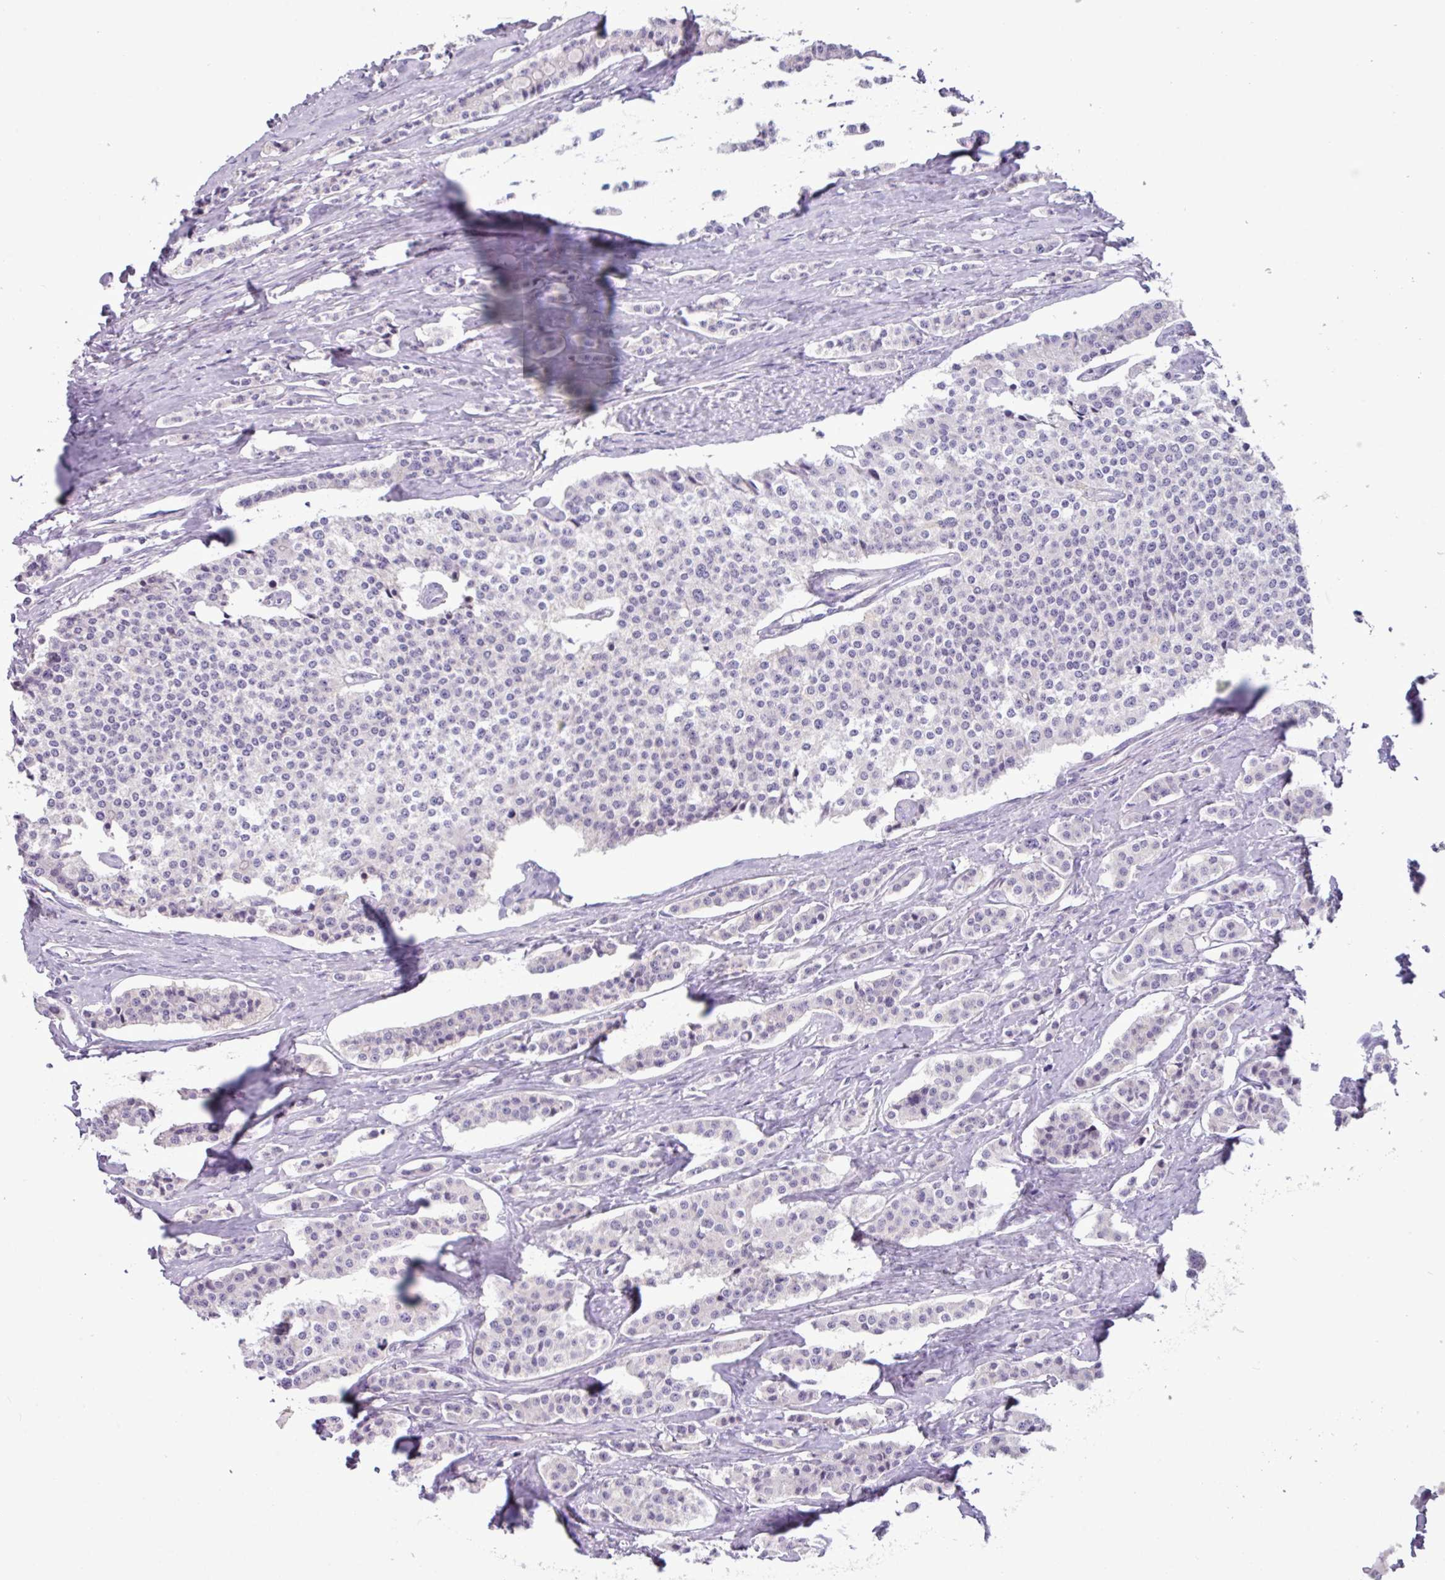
{"staining": {"intensity": "negative", "quantity": "none", "location": "none"}, "tissue": "carcinoid", "cell_type": "Tumor cells", "image_type": "cancer", "snomed": [{"axis": "morphology", "description": "Carcinoid, malignant, NOS"}, {"axis": "topography", "description": "Small intestine"}], "caption": "A high-resolution histopathology image shows immunohistochemistry staining of carcinoid, which reveals no significant staining in tumor cells.", "gene": "PNLDC1", "patient": {"sex": "male", "age": 63}}